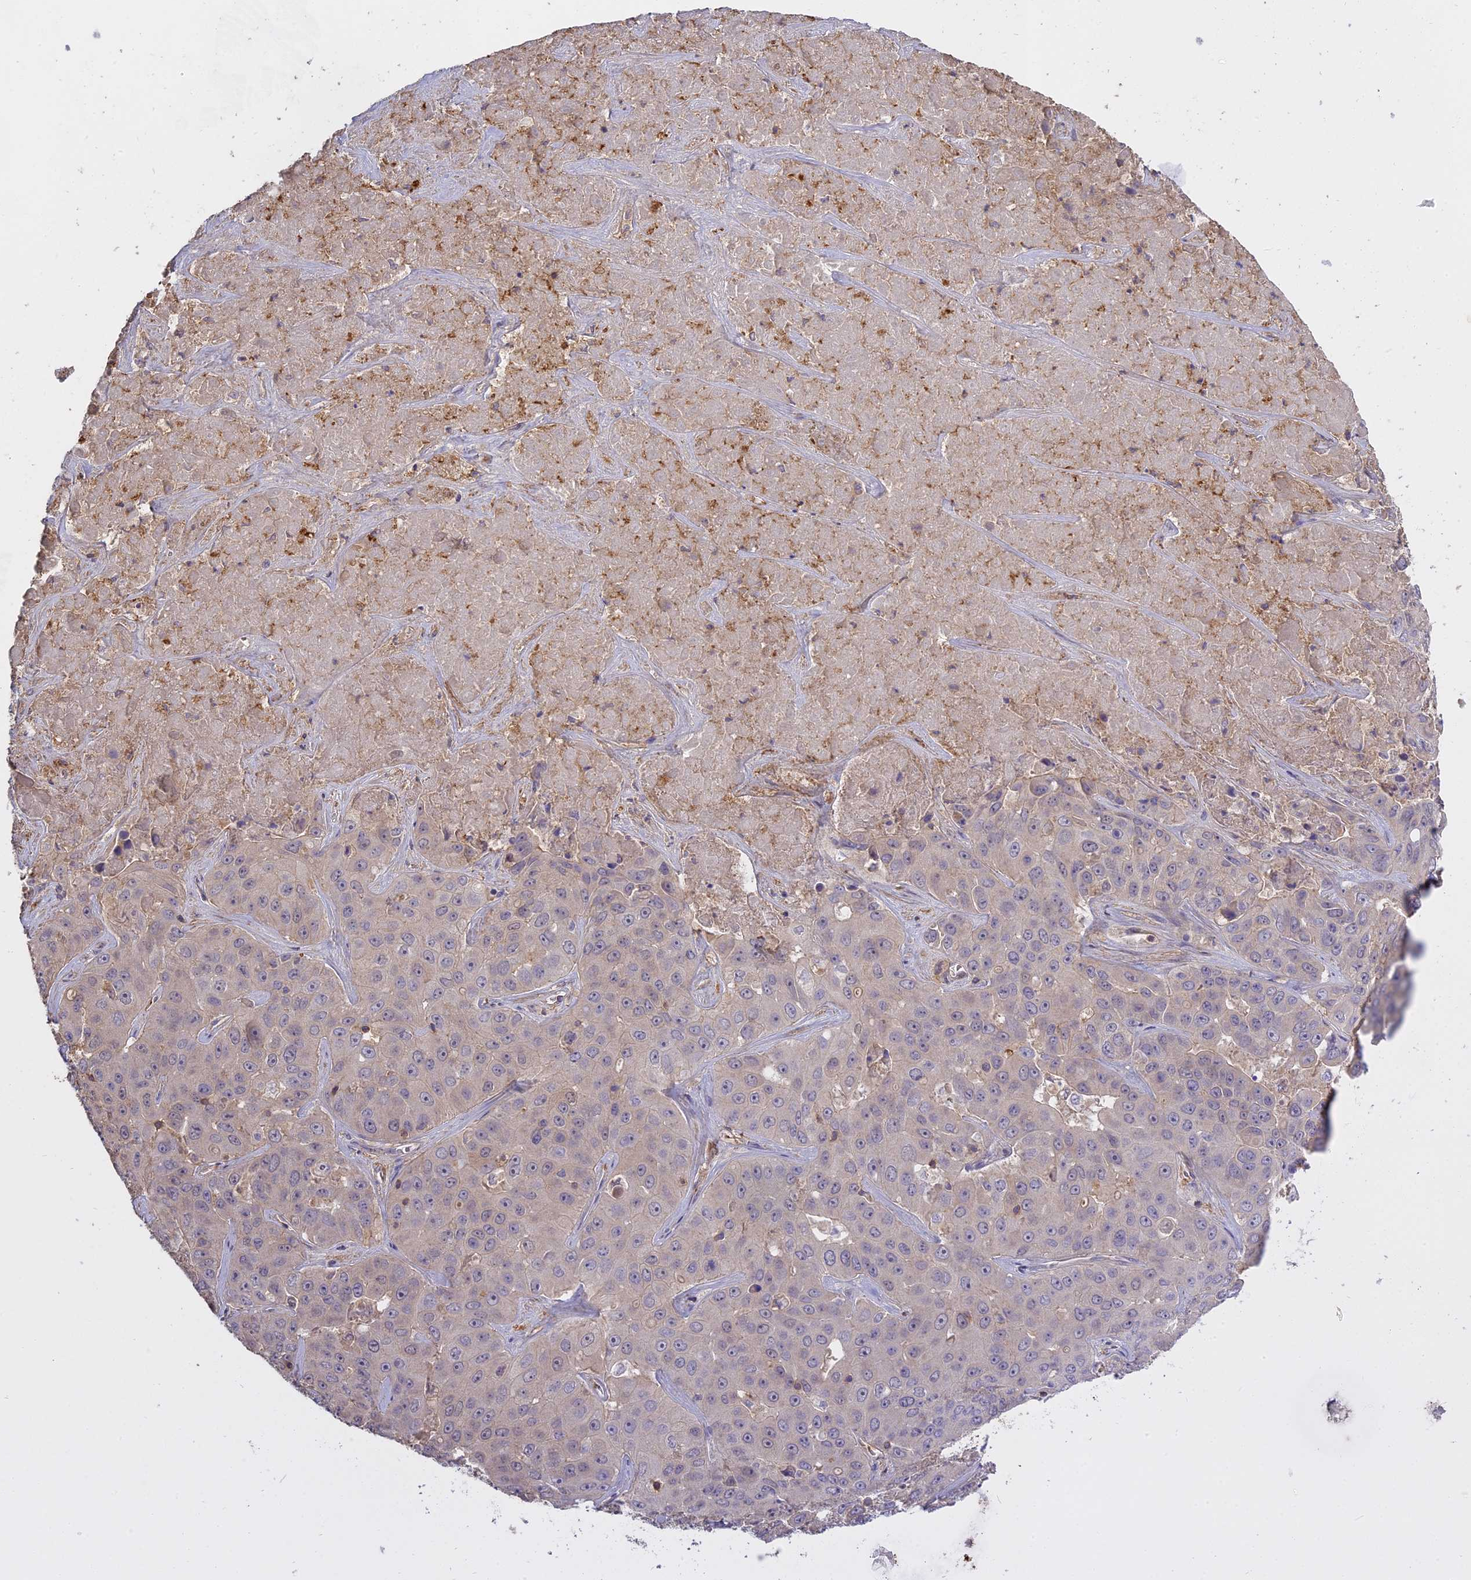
{"staining": {"intensity": "negative", "quantity": "none", "location": "none"}, "tissue": "liver cancer", "cell_type": "Tumor cells", "image_type": "cancer", "snomed": [{"axis": "morphology", "description": "Cholangiocarcinoma"}, {"axis": "topography", "description": "Liver"}], "caption": "A micrograph of human liver cancer (cholangiocarcinoma) is negative for staining in tumor cells.", "gene": "CFAP119", "patient": {"sex": "female", "age": 52}}